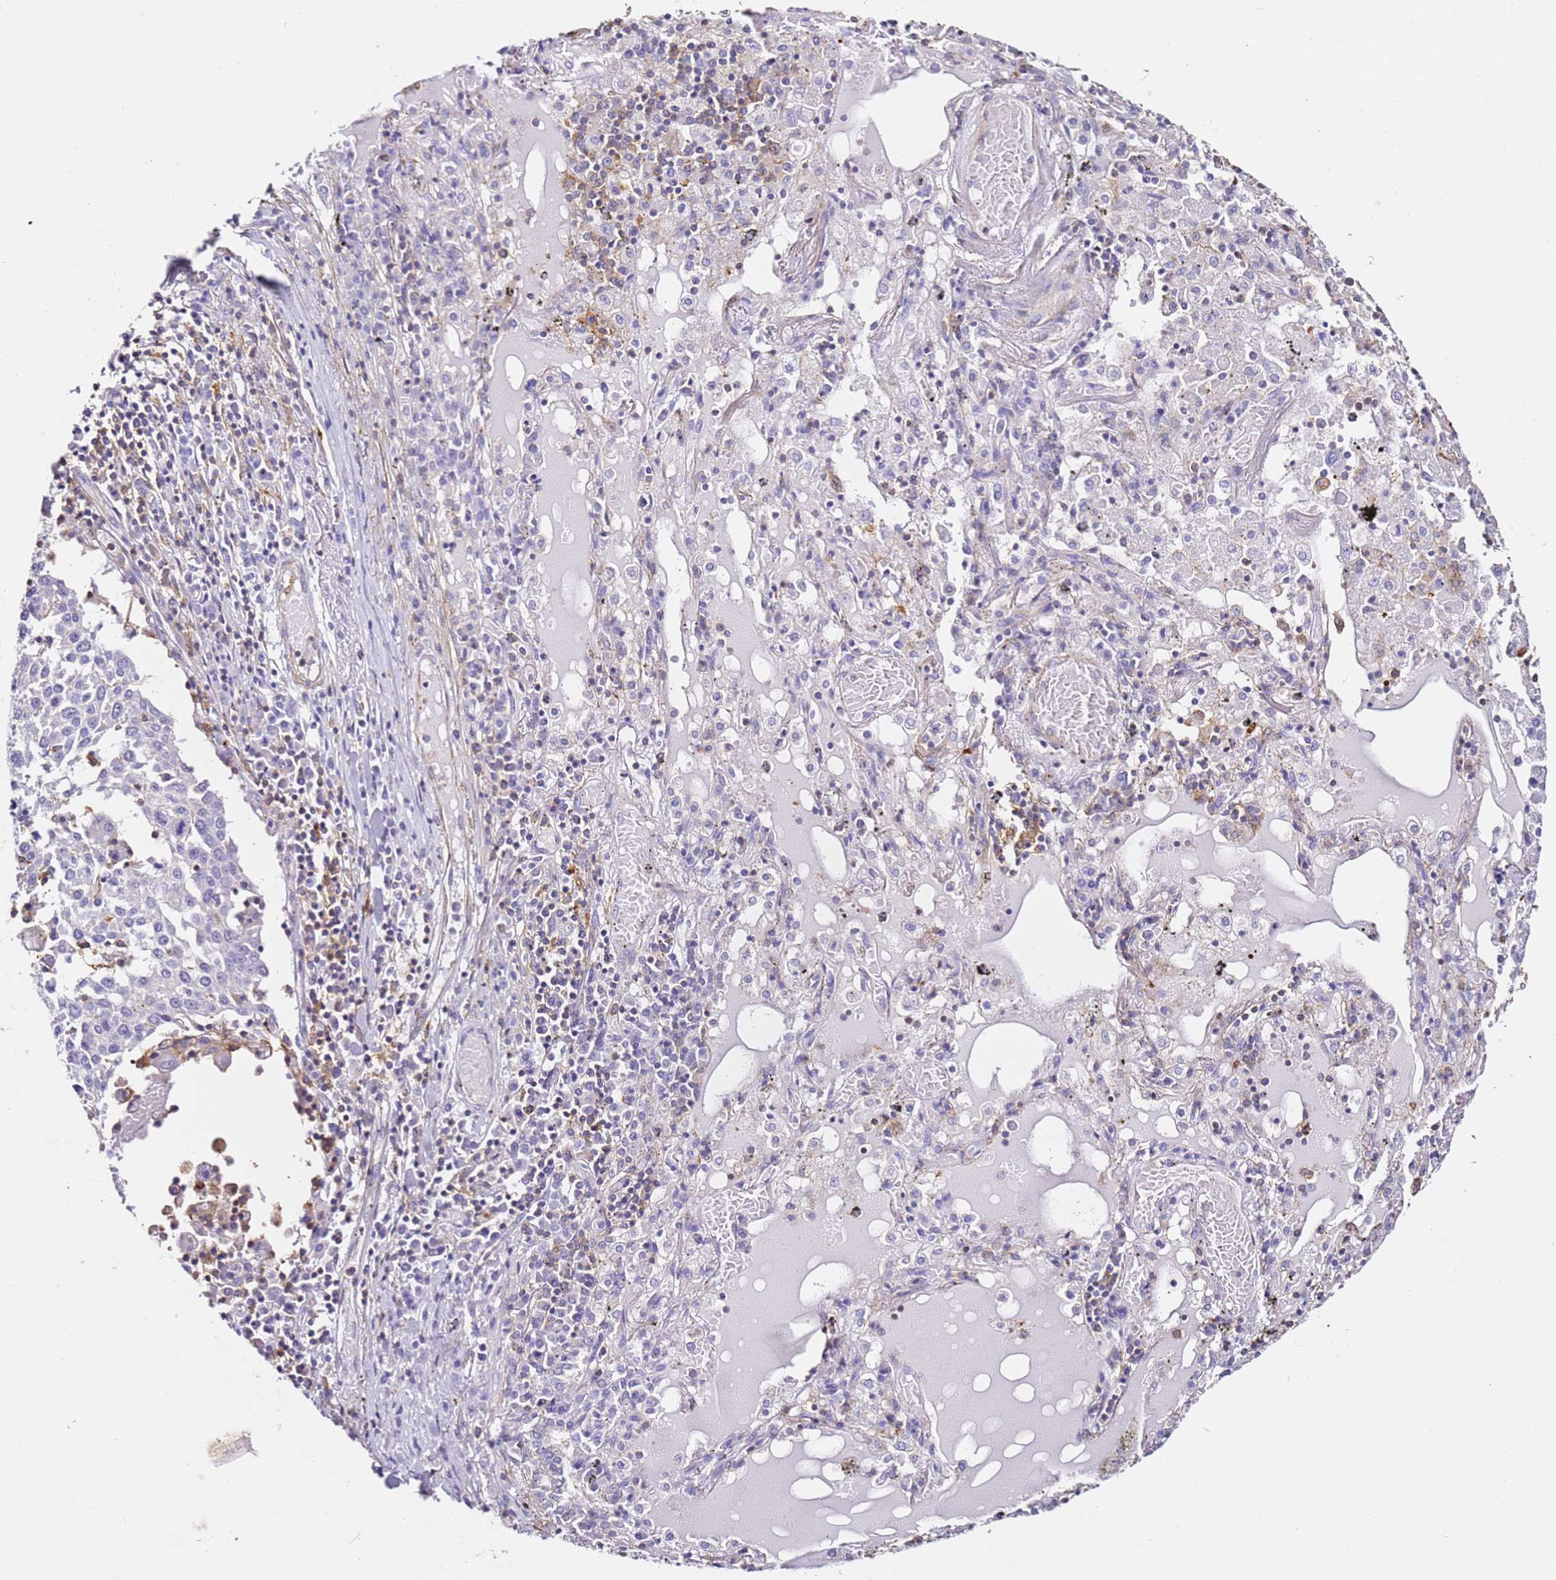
{"staining": {"intensity": "negative", "quantity": "none", "location": "none"}, "tissue": "lung cancer", "cell_type": "Tumor cells", "image_type": "cancer", "snomed": [{"axis": "morphology", "description": "Squamous cell carcinoma, NOS"}, {"axis": "topography", "description": "Lung"}], "caption": "Squamous cell carcinoma (lung) was stained to show a protein in brown. There is no significant staining in tumor cells. (DAB (3,3'-diaminobenzidine) immunohistochemistry with hematoxylin counter stain).", "gene": "ZNF671", "patient": {"sex": "male", "age": 65}}